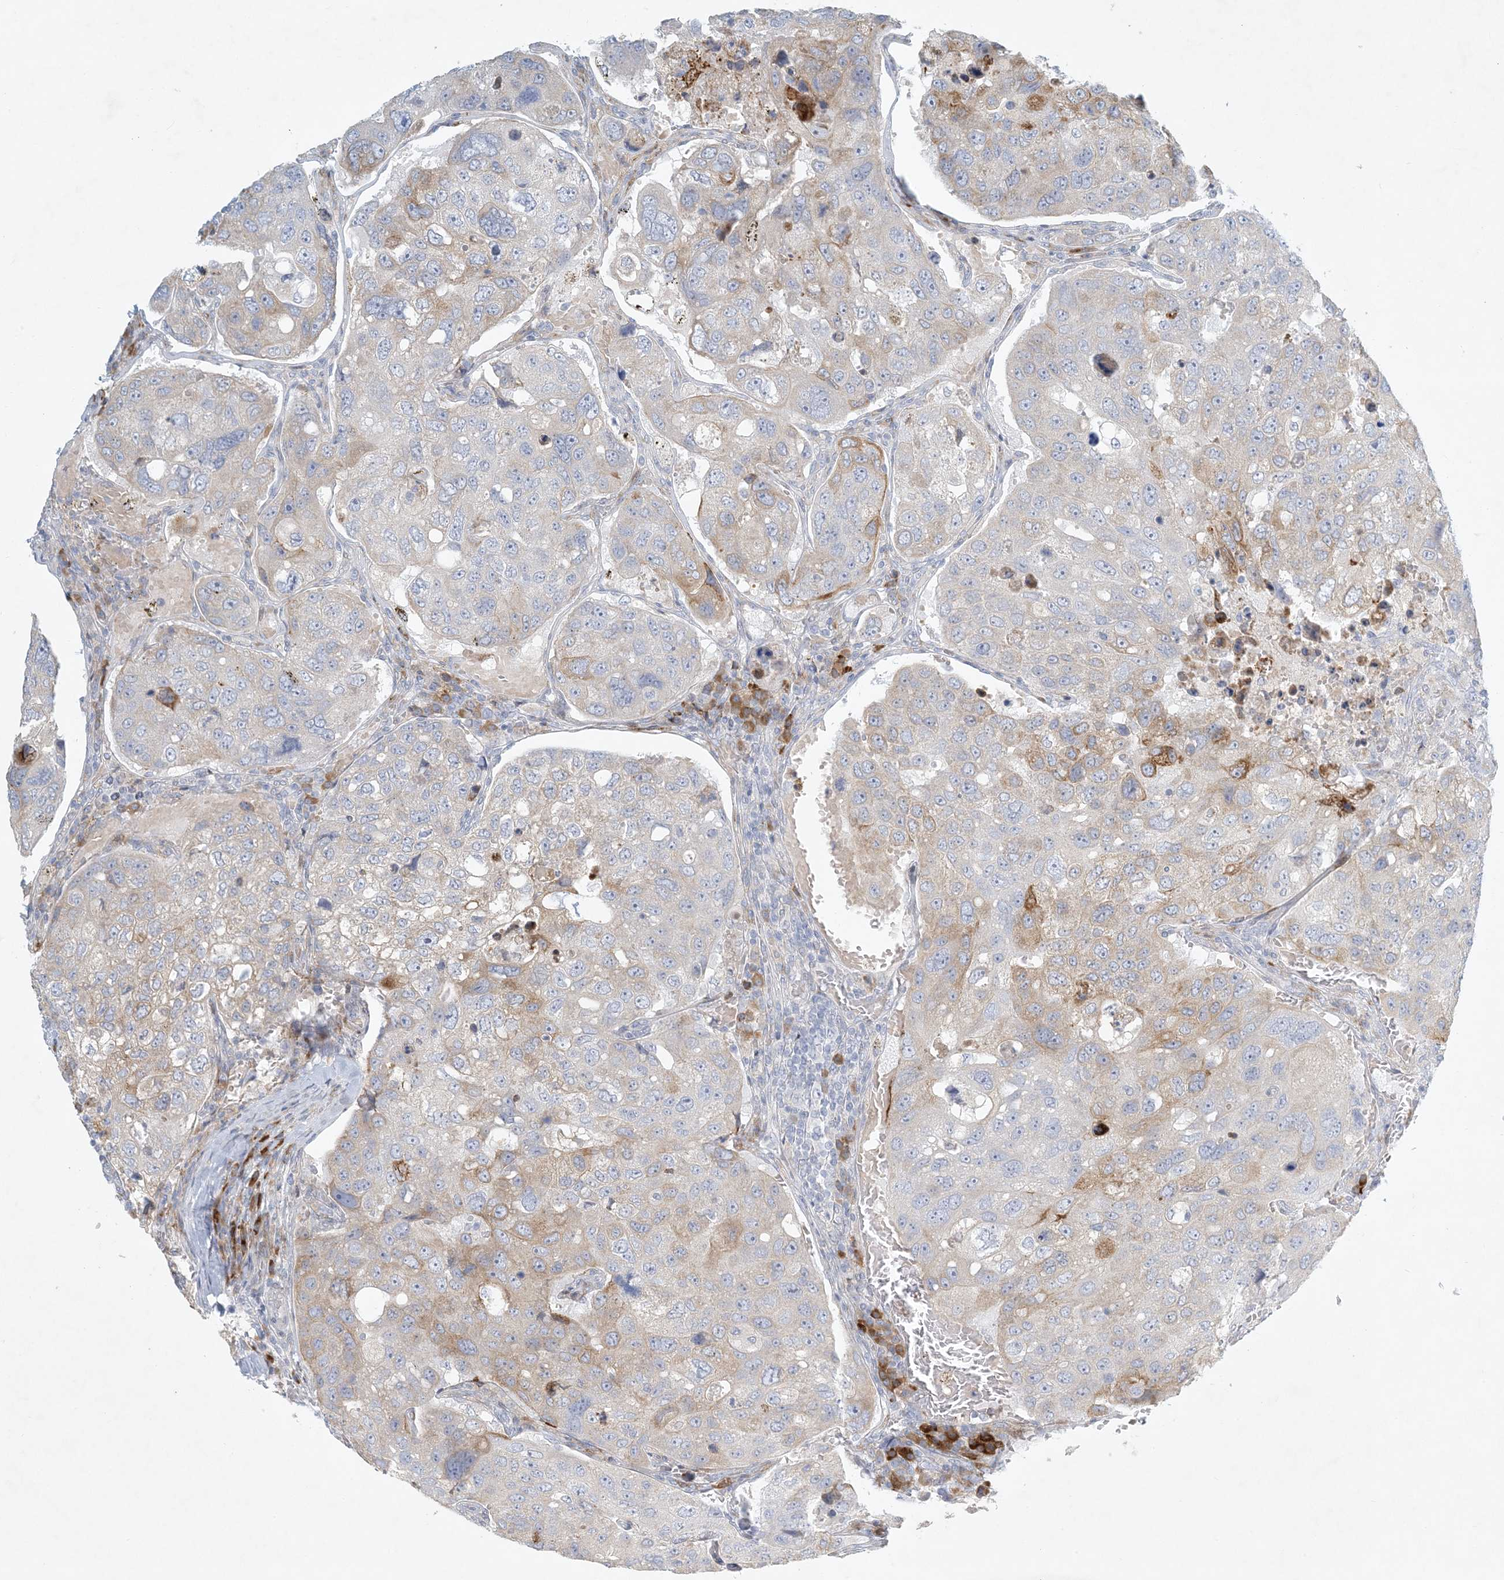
{"staining": {"intensity": "moderate", "quantity": "<25%", "location": "cytoplasmic/membranous"}, "tissue": "urothelial cancer", "cell_type": "Tumor cells", "image_type": "cancer", "snomed": [{"axis": "morphology", "description": "Urothelial carcinoma, High grade"}, {"axis": "topography", "description": "Lymph node"}, {"axis": "topography", "description": "Urinary bladder"}], "caption": "Approximately <25% of tumor cells in urothelial cancer reveal moderate cytoplasmic/membranous protein positivity as visualized by brown immunohistochemical staining.", "gene": "ZNF385D", "patient": {"sex": "male", "age": 51}}